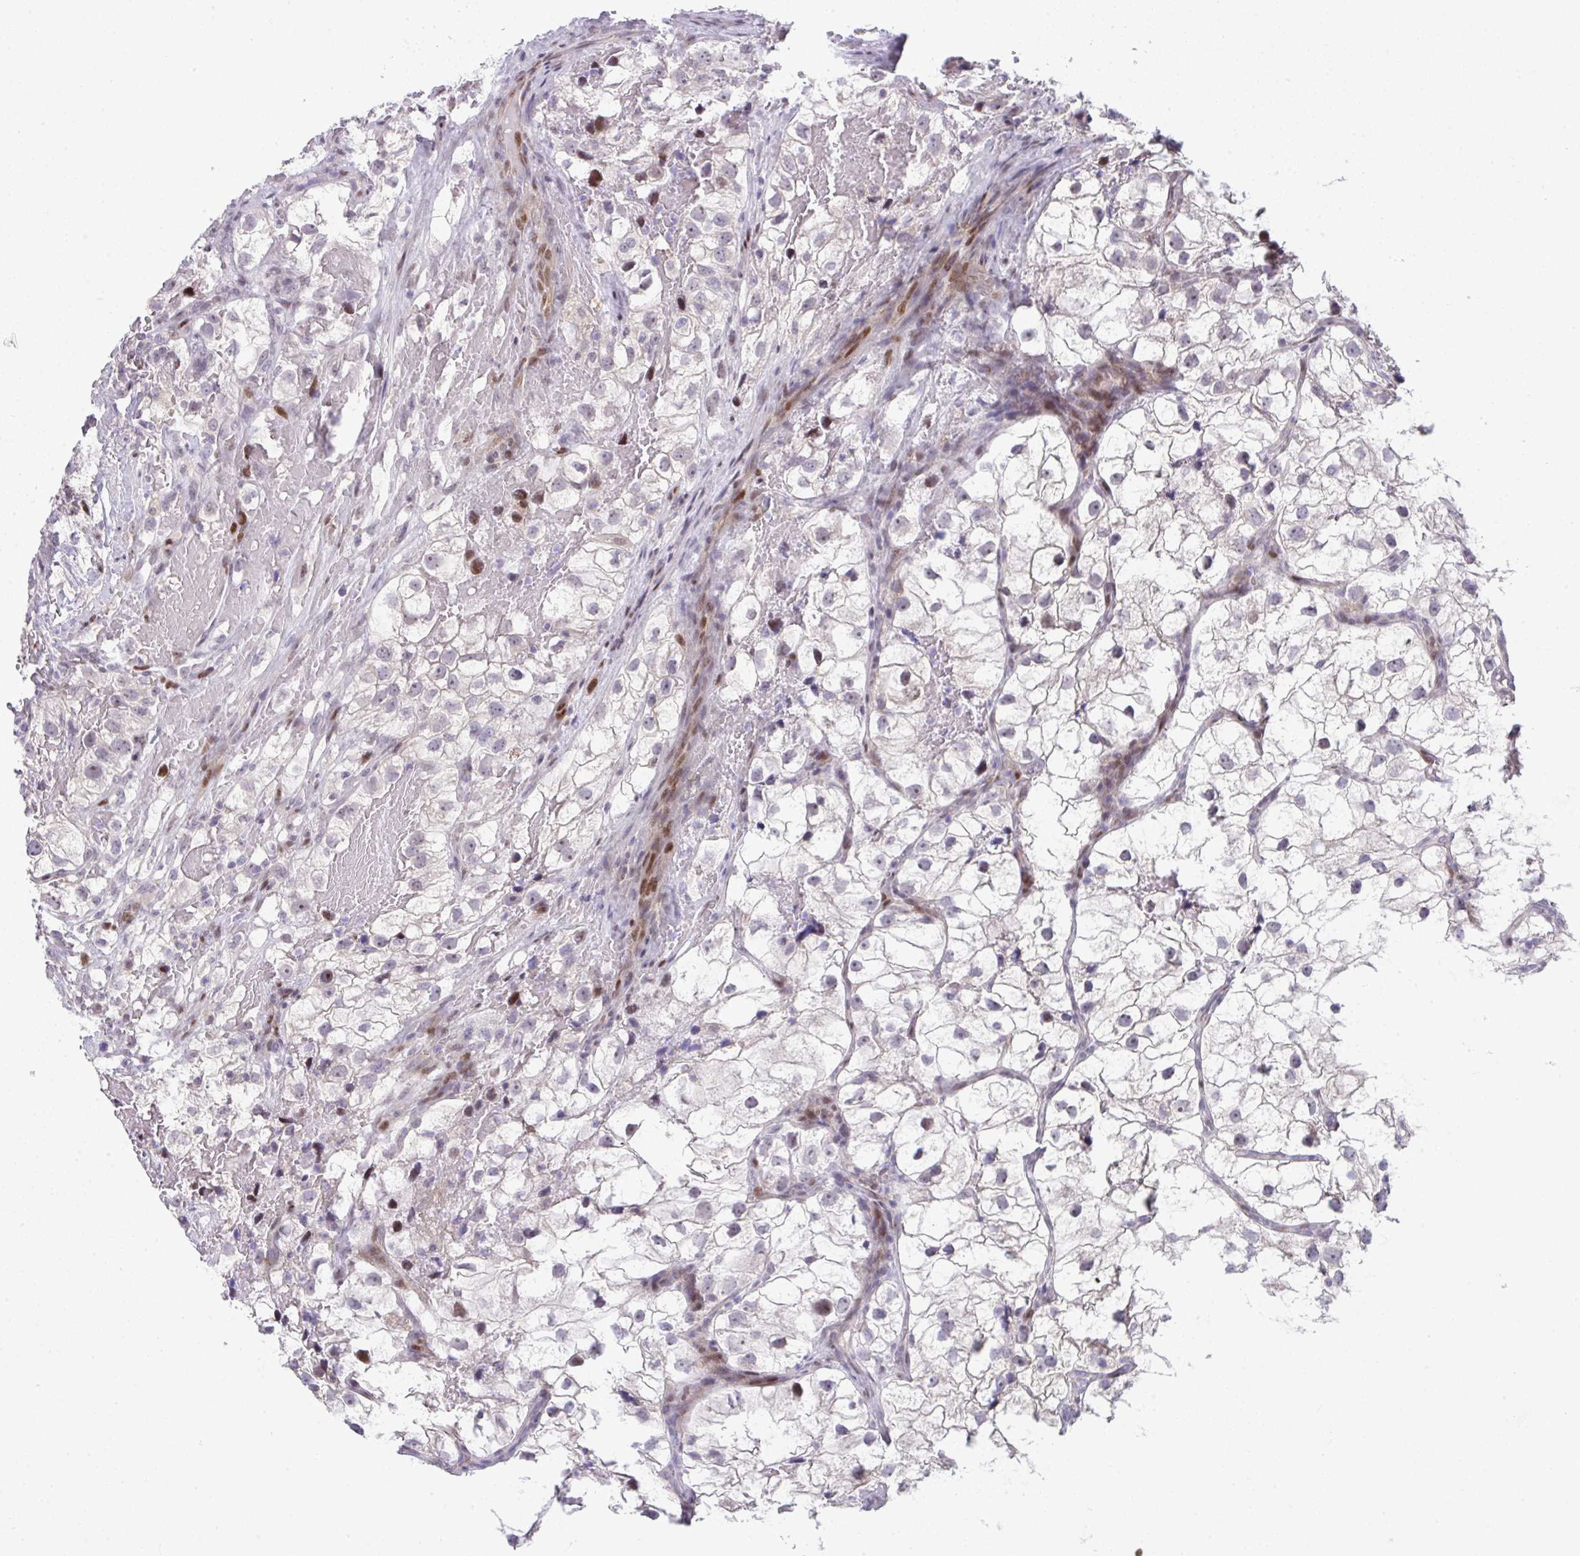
{"staining": {"intensity": "moderate", "quantity": "<25%", "location": "nuclear"}, "tissue": "renal cancer", "cell_type": "Tumor cells", "image_type": "cancer", "snomed": [{"axis": "morphology", "description": "Adenocarcinoma, NOS"}, {"axis": "topography", "description": "Kidney"}], "caption": "Protein staining displays moderate nuclear staining in approximately <25% of tumor cells in renal cancer (adenocarcinoma).", "gene": "GALNT16", "patient": {"sex": "male", "age": 59}}